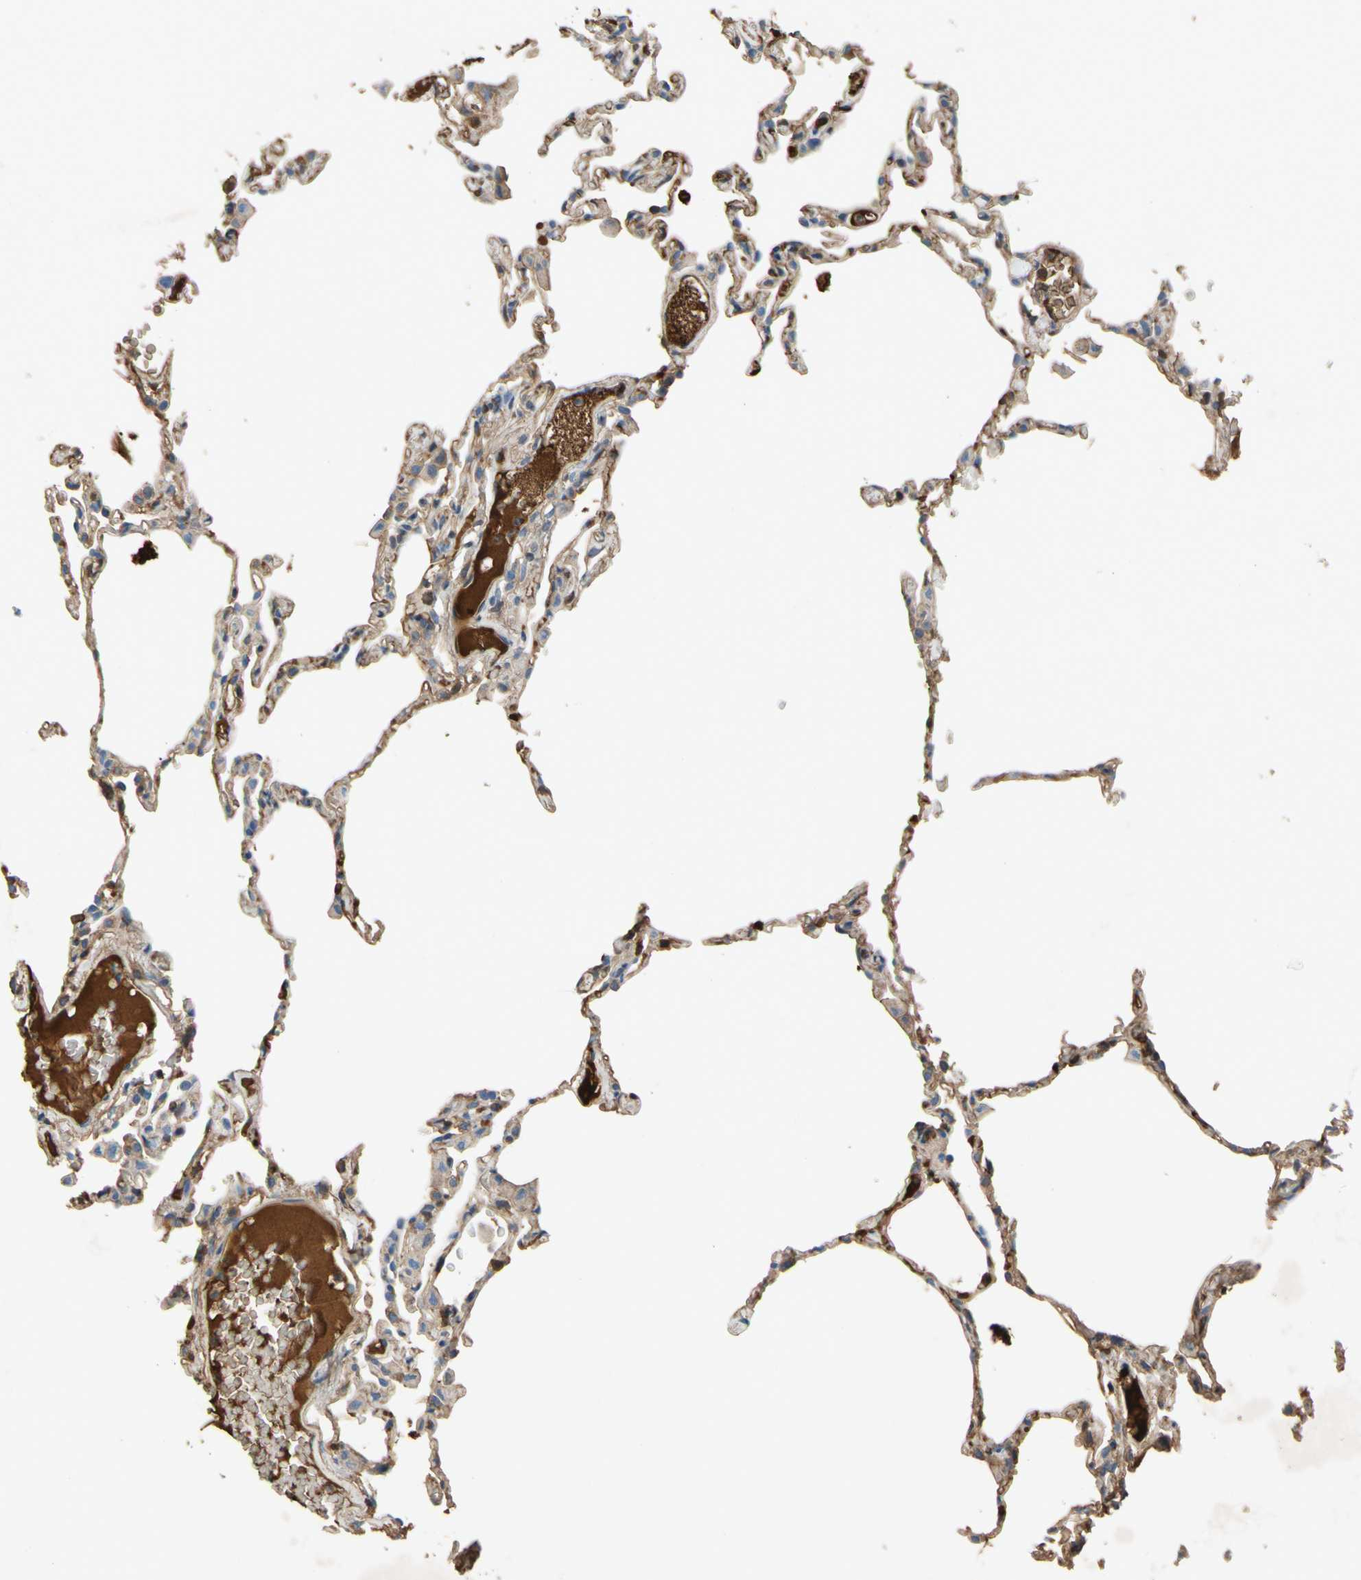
{"staining": {"intensity": "weak", "quantity": ">75%", "location": "cytoplasmic/membranous"}, "tissue": "lung", "cell_type": "Alveolar cells", "image_type": "normal", "snomed": [{"axis": "morphology", "description": "Normal tissue, NOS"}, {"axis": "topography", "description": "Lung"}], "caption": "A photomicrograph of lung stained for a protein demonstrates weak cytoplasmic/membranous brown staining in alveolar cells. (DAB IHC, brown staining for protein, blue staining for nuclei).", "gene": "TIMP2", "patient": {"sex": "female", "age": 49}}